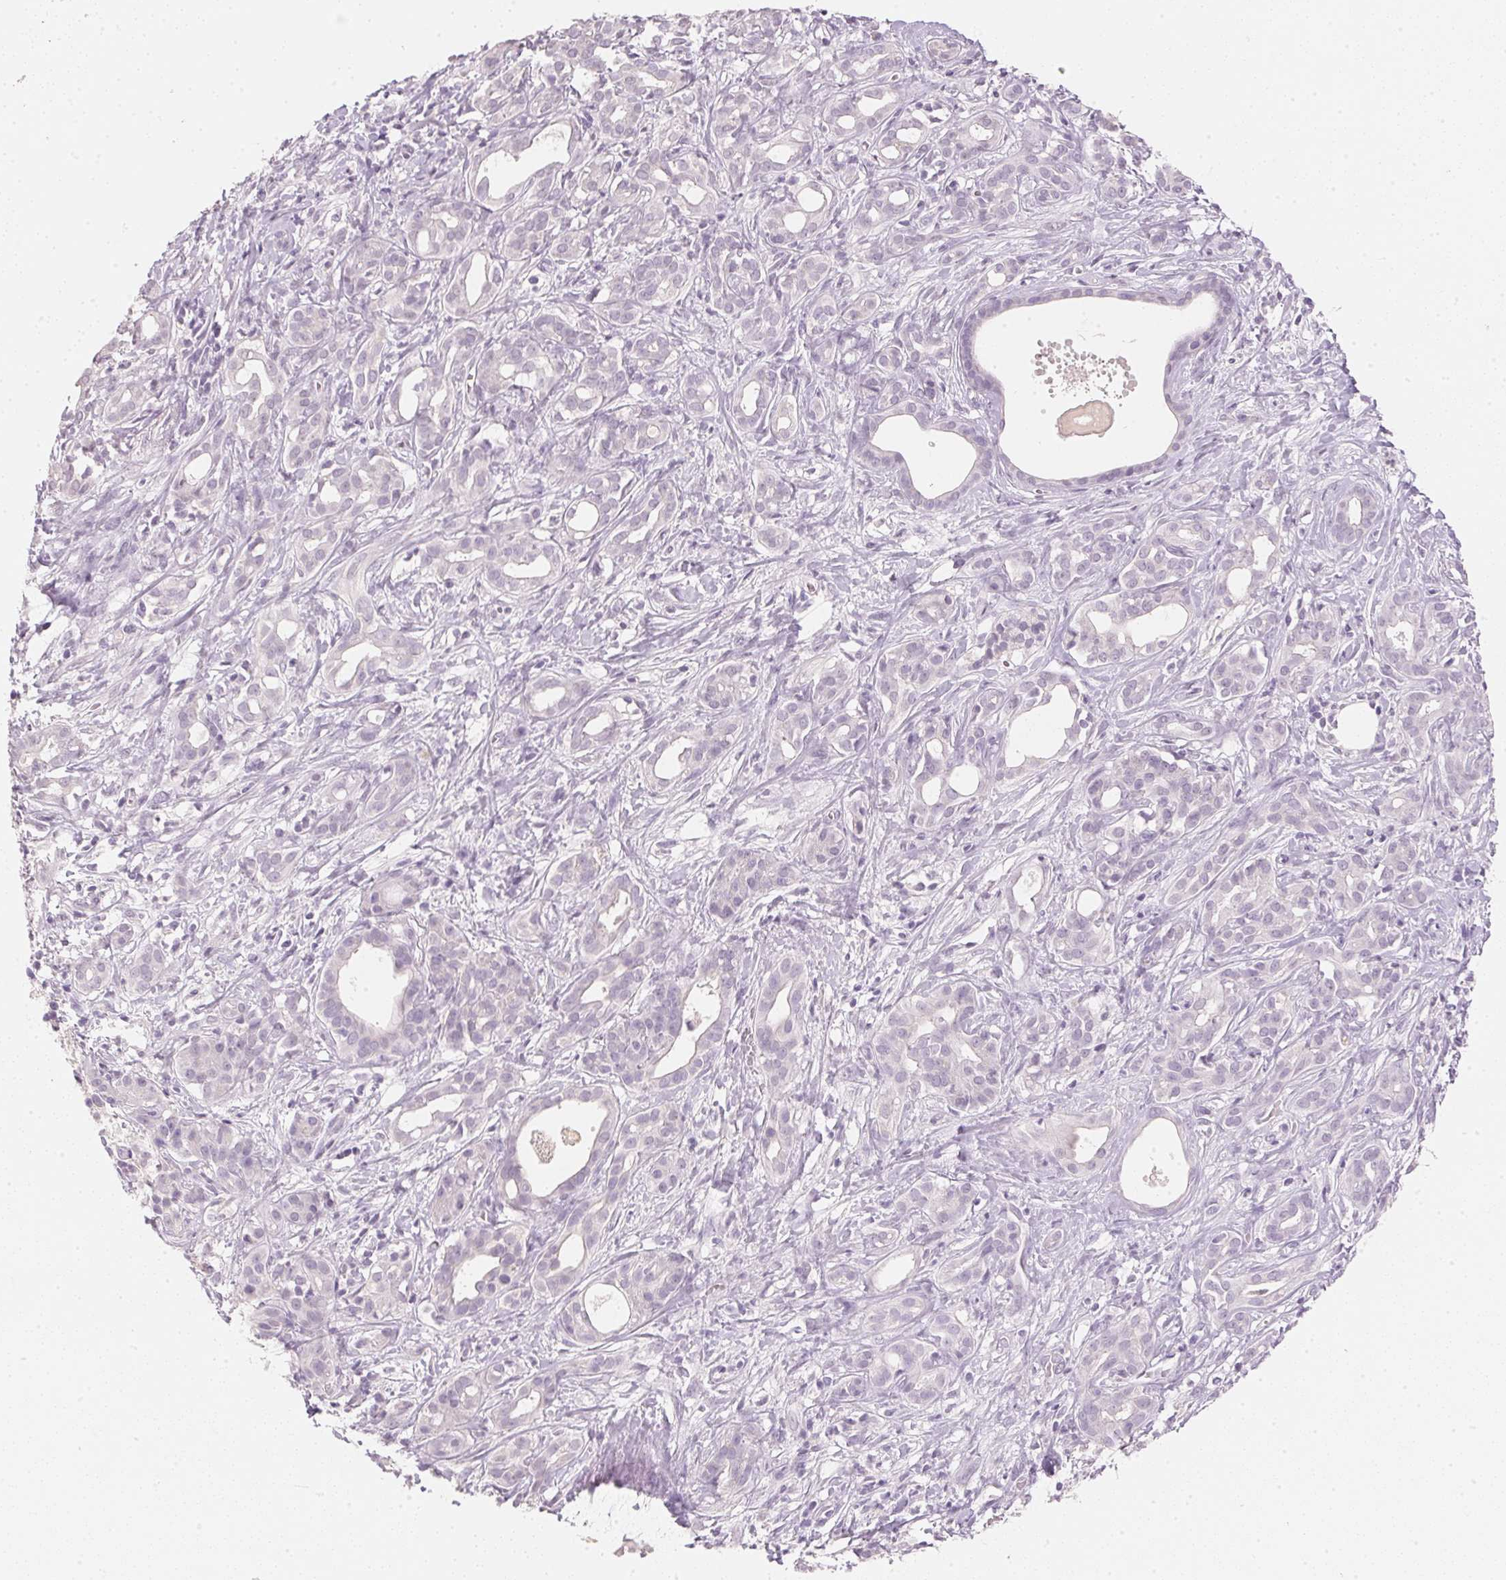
{"staining": {"intensity": "negative", "quantity": "none", "location": "none"}, "tissue": "pancreatic cancer", "cell_type": "Tumor cells", "image_type": "cancer", "snomed": [{"axis": "morphology", "description": "Adenocarcinoma, NOS"}, {"axis": "topography", "description": "Pancreas"}], "caption": "Tumor cells show no significant protein expression in adenocarcinoma (pancreatic). Brightfield microscopy of immunohistochemistry (IHC) stained with DAB (brown) and hematoxylin (blue), captured at high magnification.", "gene": "IGFBP1", "patient": {"sex": "male", "age": 61}}